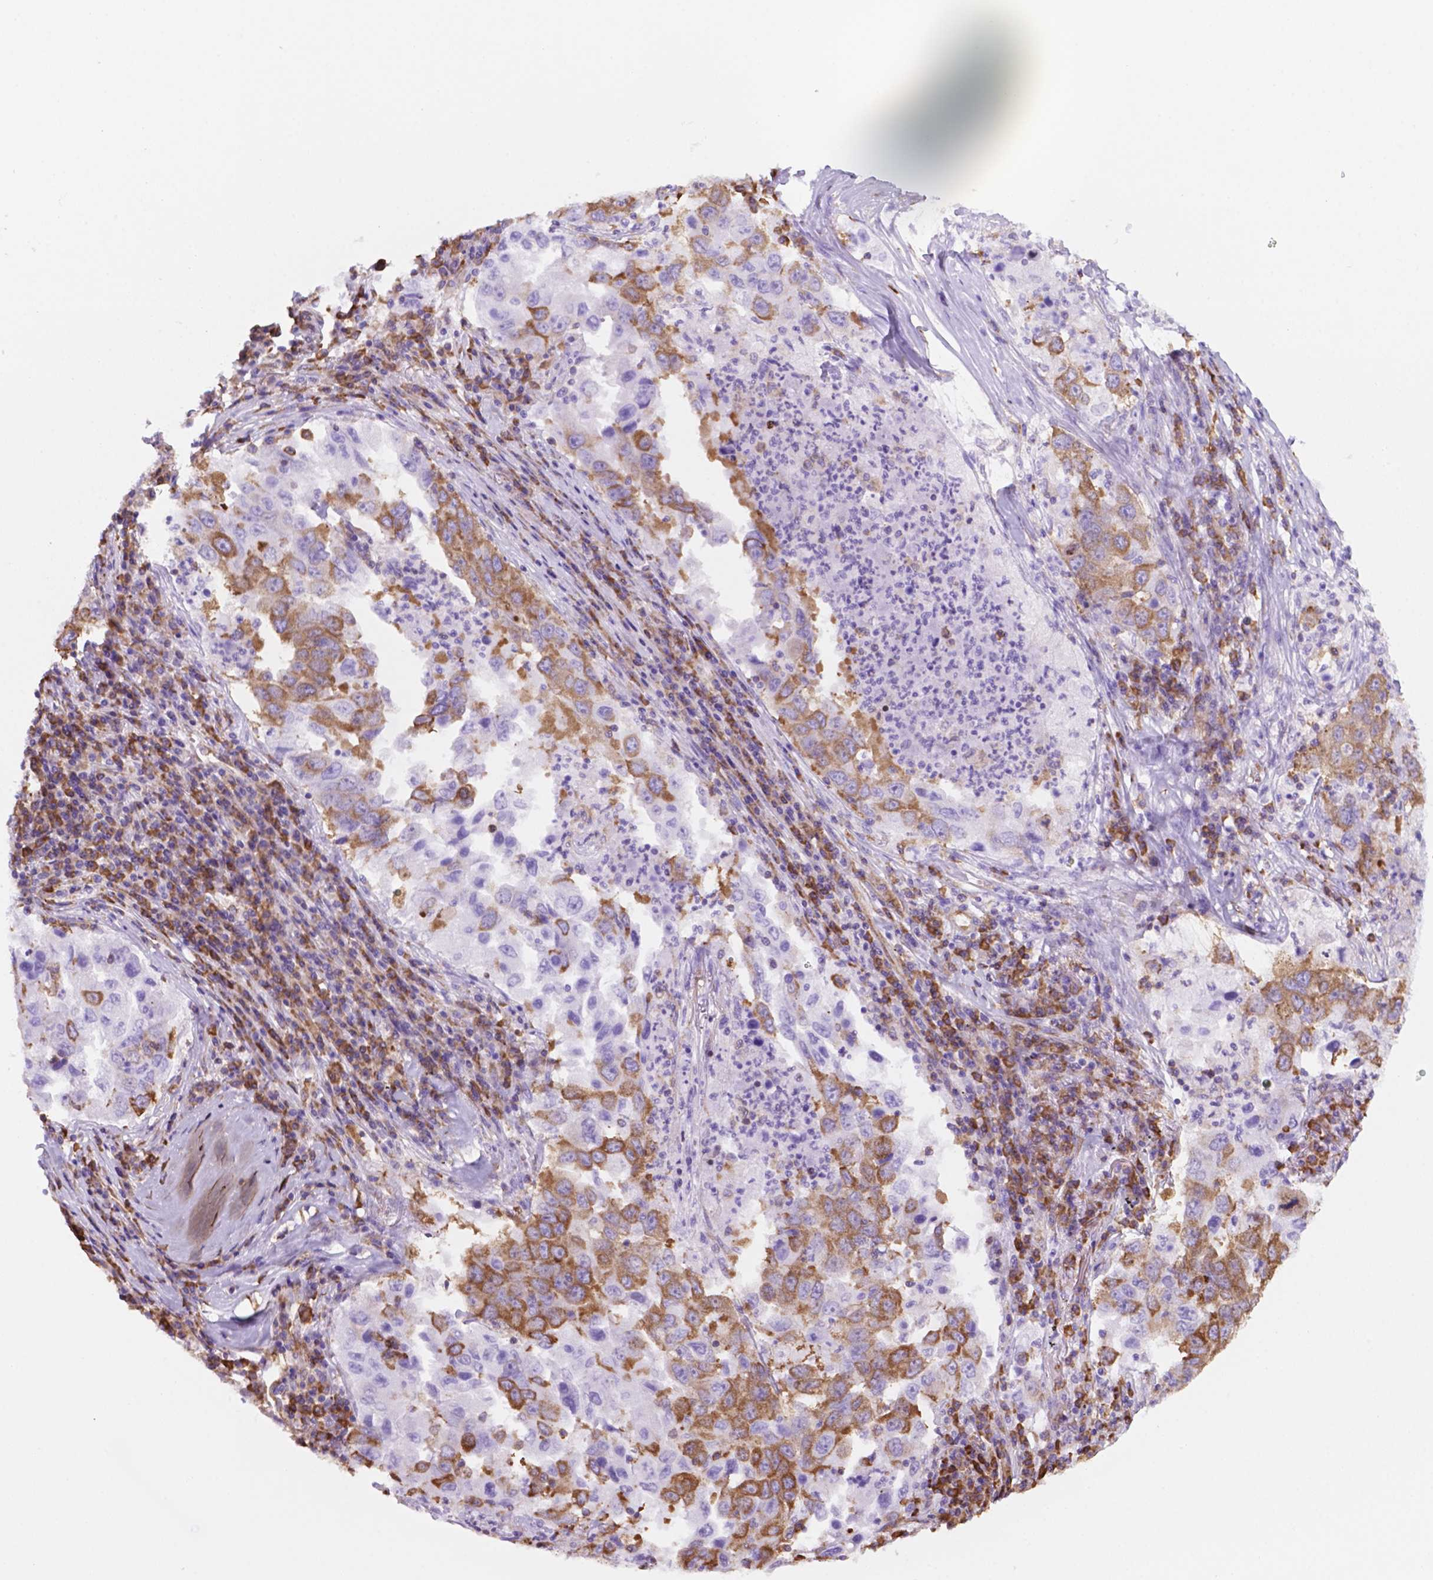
{"staining": {"intensity": "moderate", "quantity": "<25%", "location": "cytoplasmic/membranous"}, "tissue": "lung cancer", "cell_type": "Tumor cells", "image_type": "cancer", "snomed": [{"axis": "morphology", "description": "Adenocarcinoma, NOS"}, {"axis": "topography", "description": "Lung"}], "caption": "A brown stain labels moderate cytoplasmic/membranous expression of a protein in human adenocarcinoma (lung) tumor cells. Using DAB (3,3'-diaminobenzidine) (brown) and hematoxylin (blue) stains, captured at high magnification using brightfield microscopy.", "gene": "RPL29", "patient": {"sex": "male", "age": 73}}